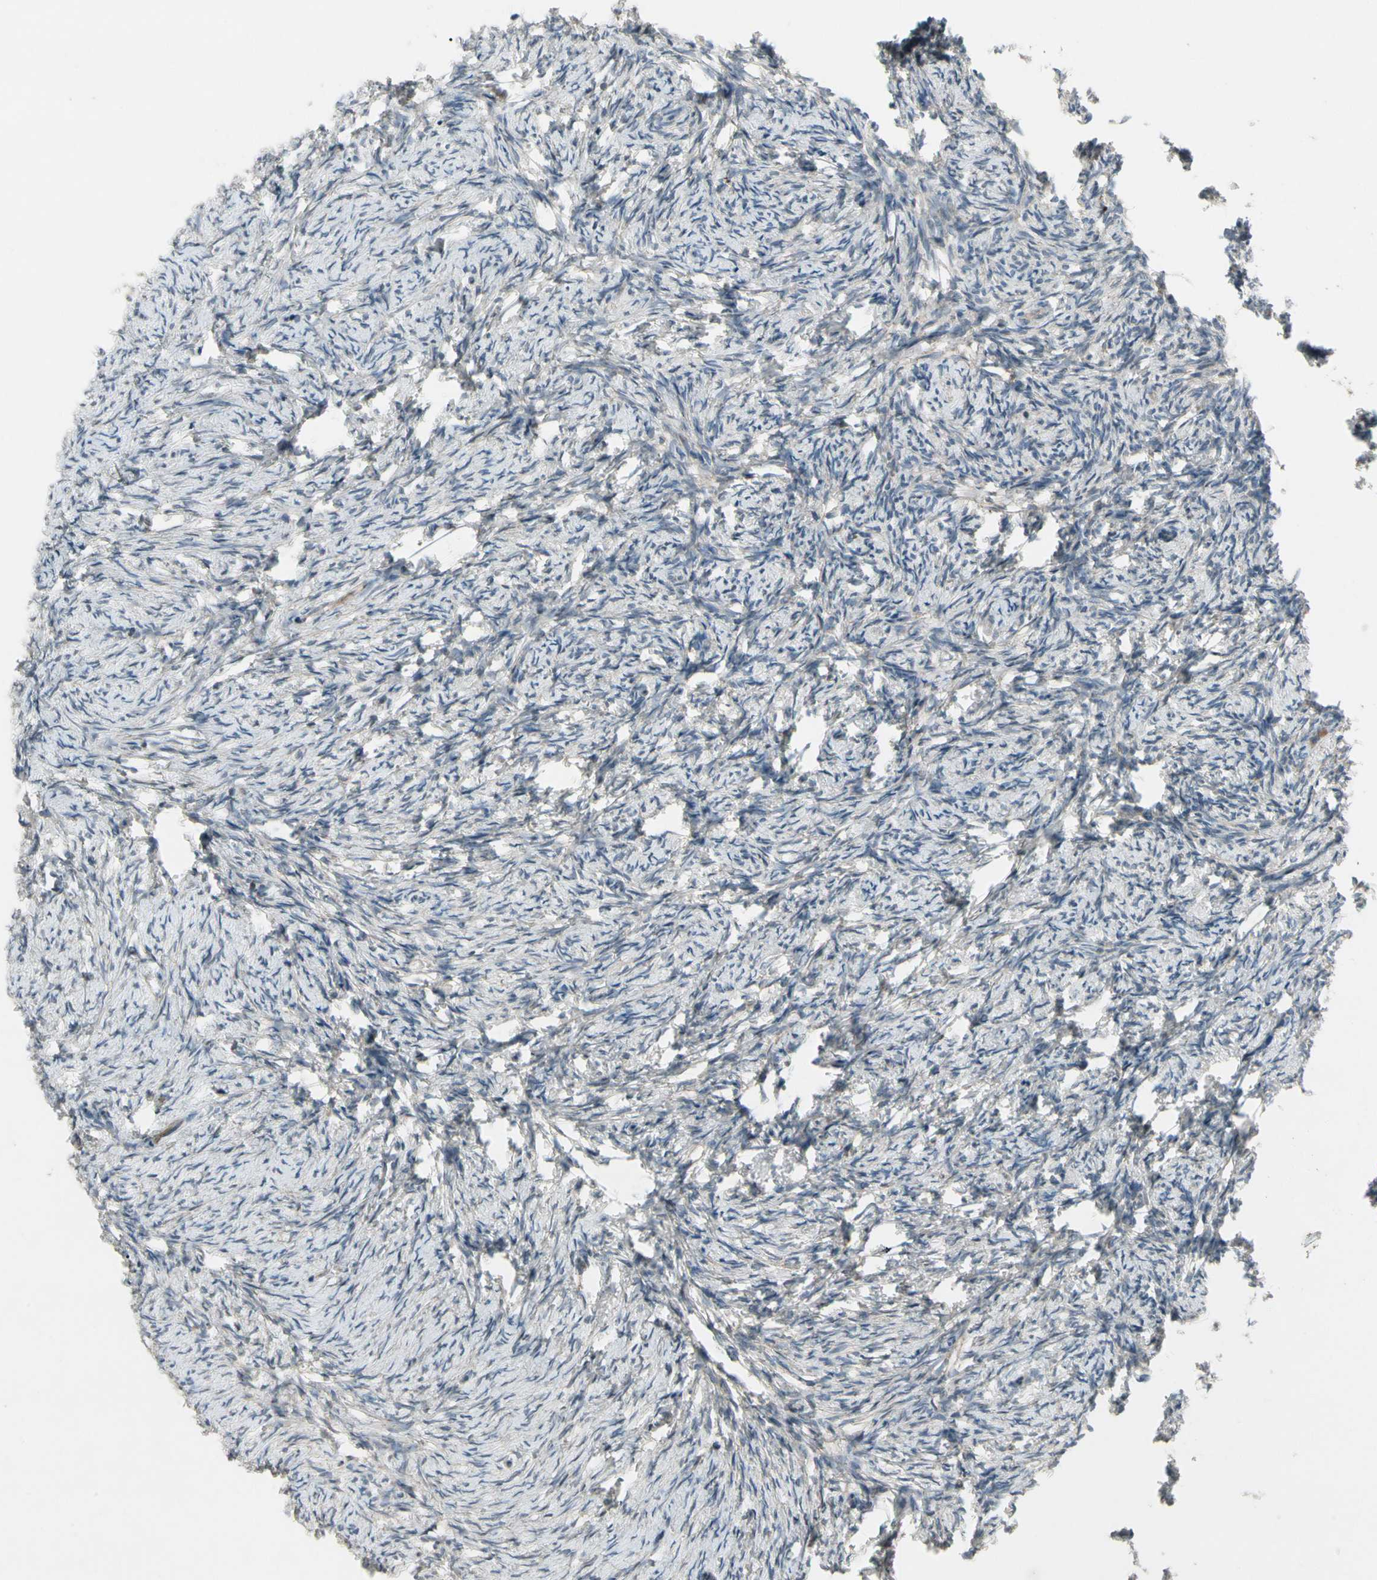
{"staining": {"intensity": "weak", "quantity": "<25%", "location": "cytoplasmic/membranous"}, "tissue": "ovary", "cell_type": "Ovarian stroma cells", "image_type": "normal", "snomed": [{"axis": "morphology", "description": "Normal tissue, NOS"}, {"axis": "topography", "description": "Ovary"}], "caption": "An immunohistochemistry photomicrograph of normal ovary is shown. There is no staining in ovarian stroma cells of ovary.", "gene": "NMI", "patient": {"sex": "female", "age": 60}}